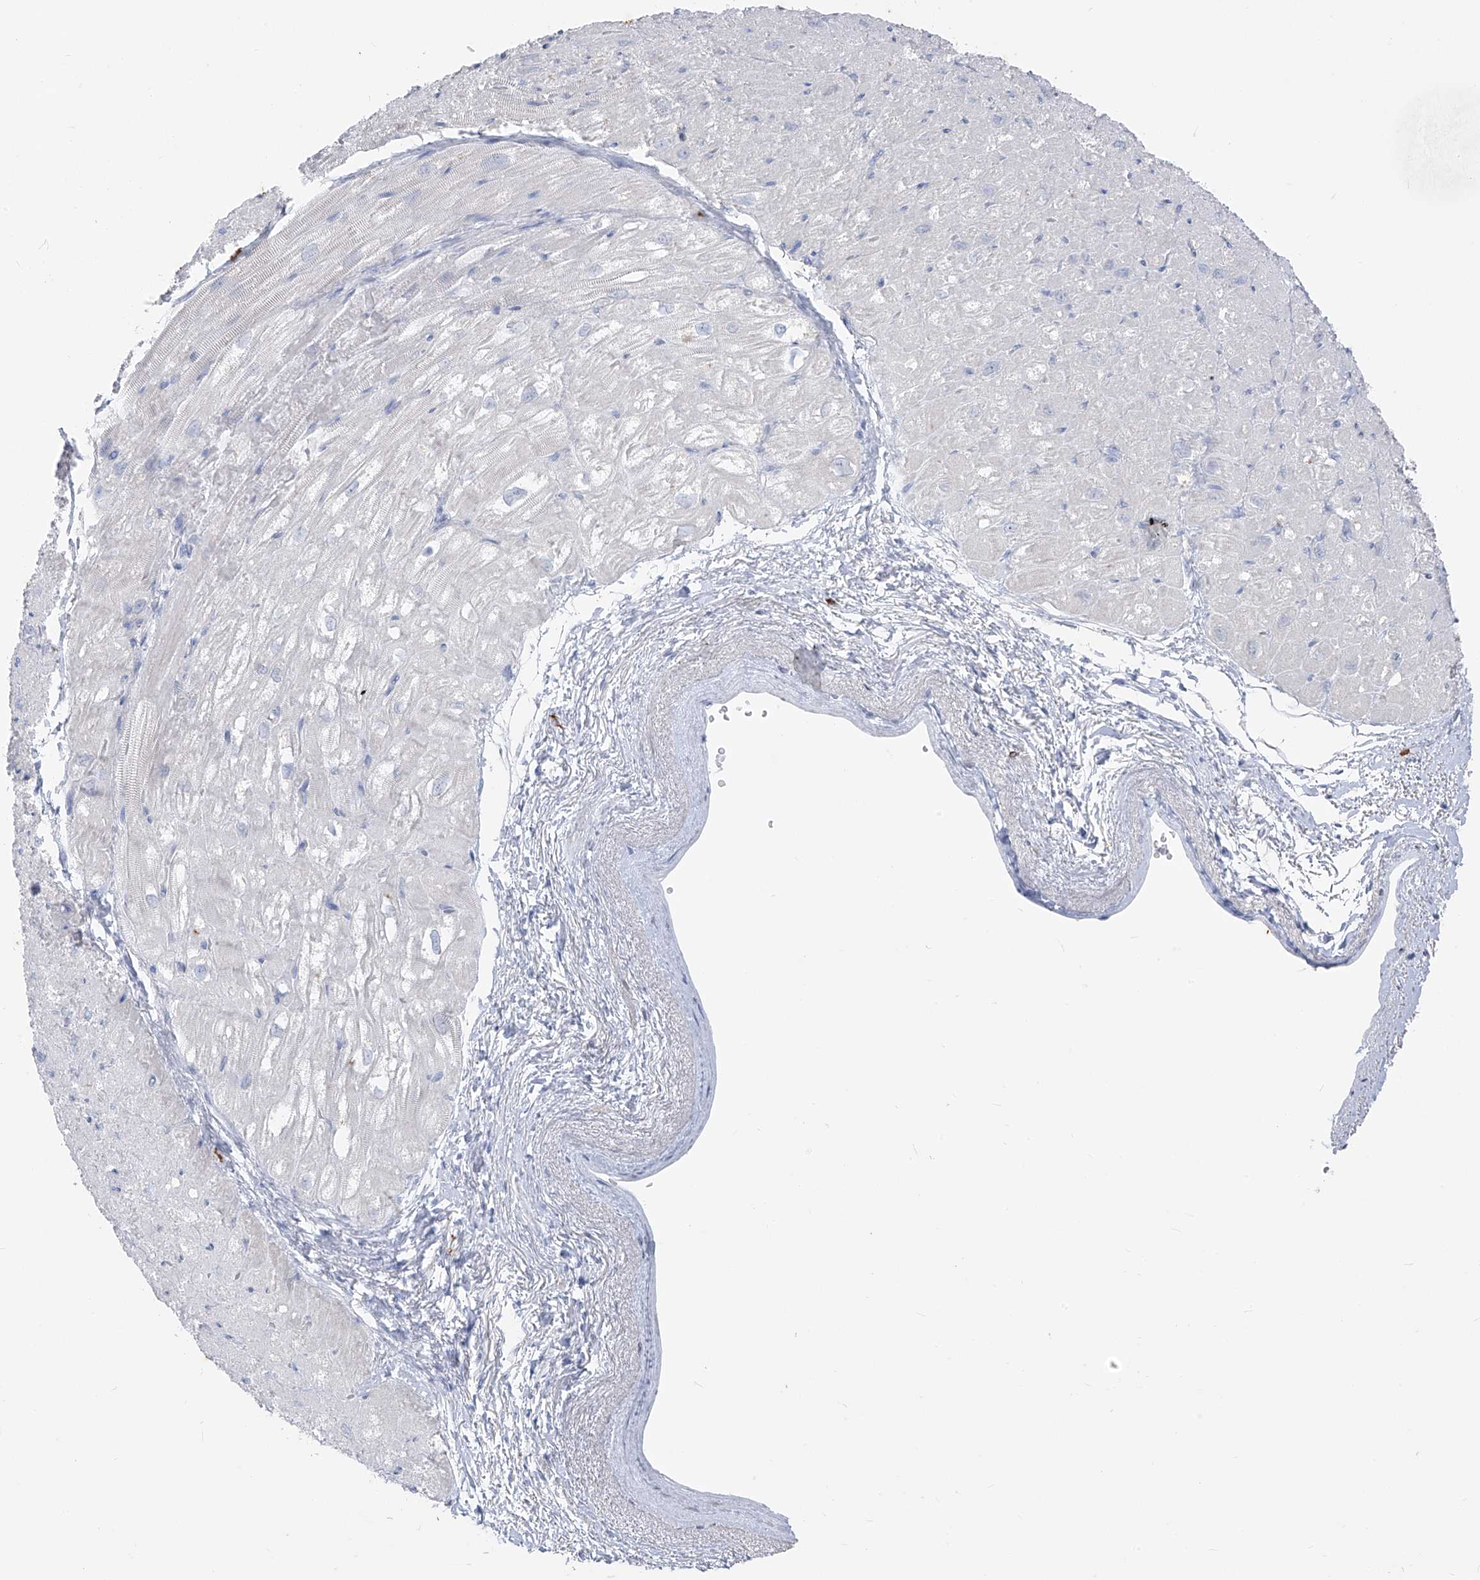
{"staining": {"intensity": "negative", "quantity": "none", "location": "none"}, "tissue": "heart muscle", "cell_type": "Cardiomyocytes", "image_type": "normal", "snomed": [{"axis": "morphology", "description": "Normal tissue, NOS"}, {"axis": "topography", "description": "Heart"}], "caption": "Immunohistochemistry (IHC) of unremarkable heart muscle demonstrates no expression in cardiomyocytes.", "gene": "CX3CR1", "patient": {"sex": "male", "age": 50}}